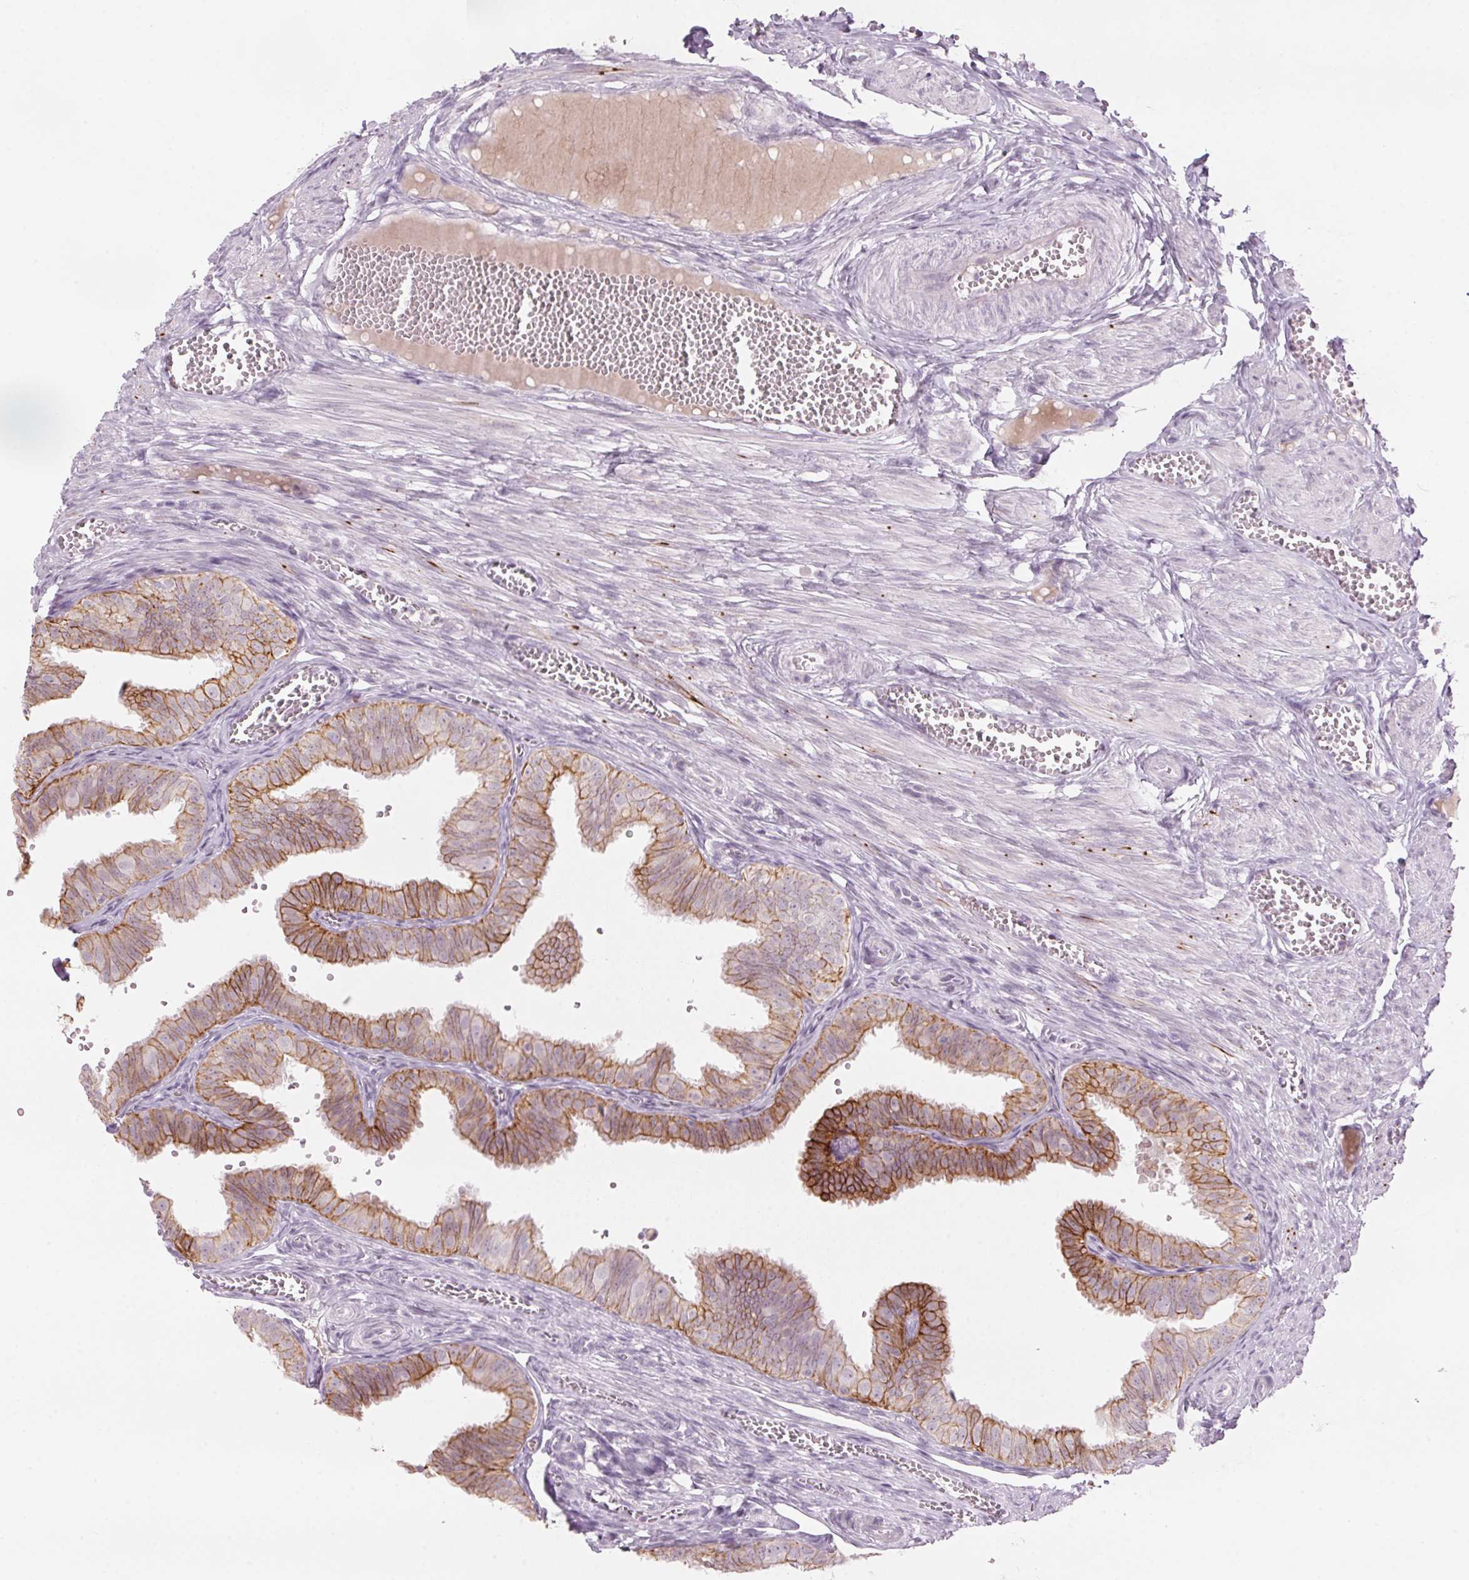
{"staining": {"intensity": "strong", "quantity": ">75%", "location": "cytoplasmic/membranous"}, "tissue": "fallopian tube", "cell_type": "Glandular cells", "image_type": "normal", "snomed": [{"axis": "morphology", "description": "Normal tissue, NOS"}, {"axis": "topography", "description": "Fallopian tube"}], "caption": "Immunohistochemistry (IHC) (DAB) staining of benign human fallopian tube exhibits strong cytoplasmic/membranous protein positivity in about >75% of glandular cells.", "gene": "SCTR", "patient": {"sex": "female", "age": 25}}